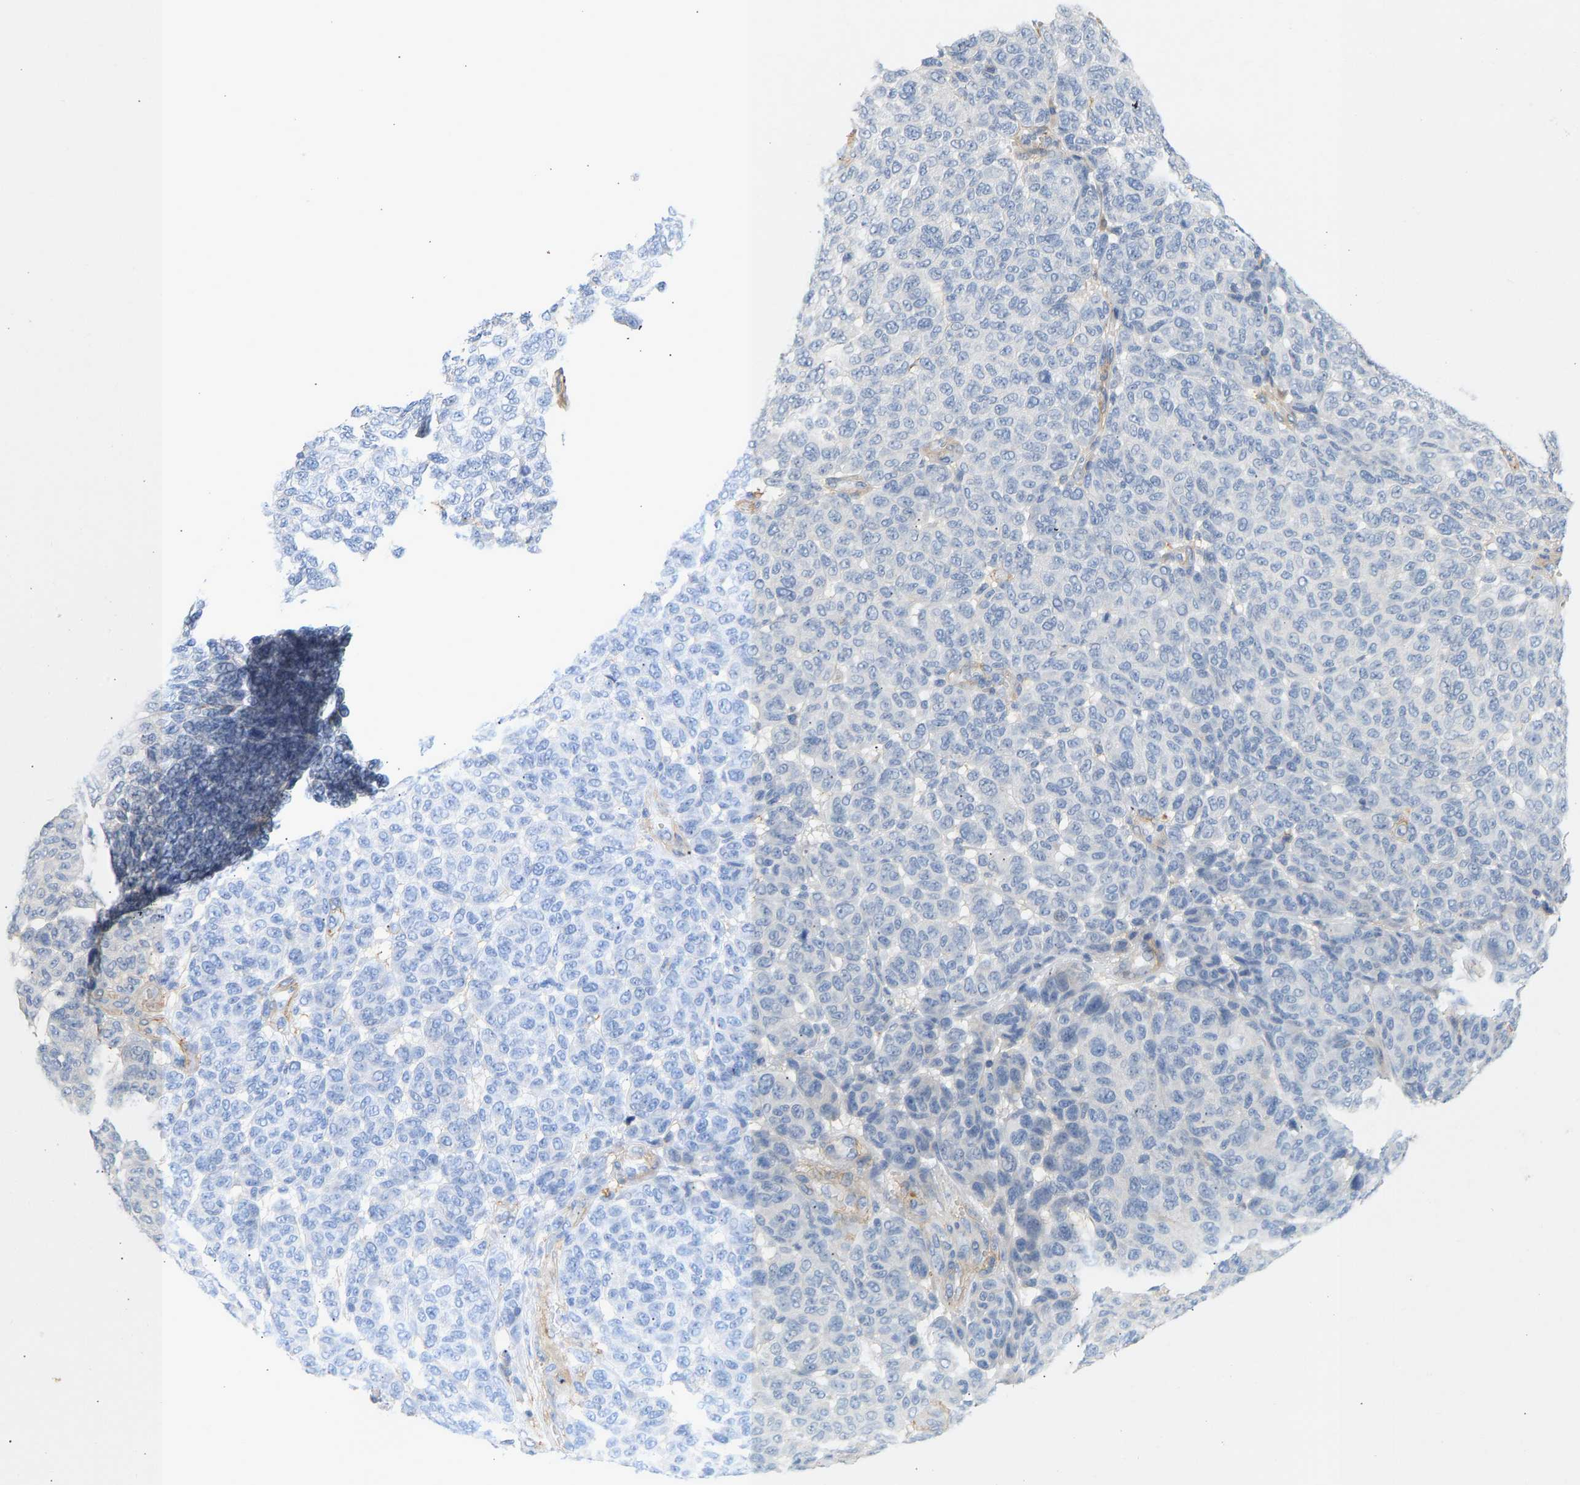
{"staining": {"intensity": "negative", "quantity": "none", "location": "none"}, "tissue": "melanoma", "cell_type": "Tumor cells", "image_type": "cancer", "snomed": [{"axis": "morphology", "description": "Malignant melanoma, NOS"}, {"axis": "topography", "description": "Skin"}], "caption": "The image shows no significant staining in tumor cells of malignant melanoma.", "gene": "BVES", "patient": {"sex": "male", "age": 59}}